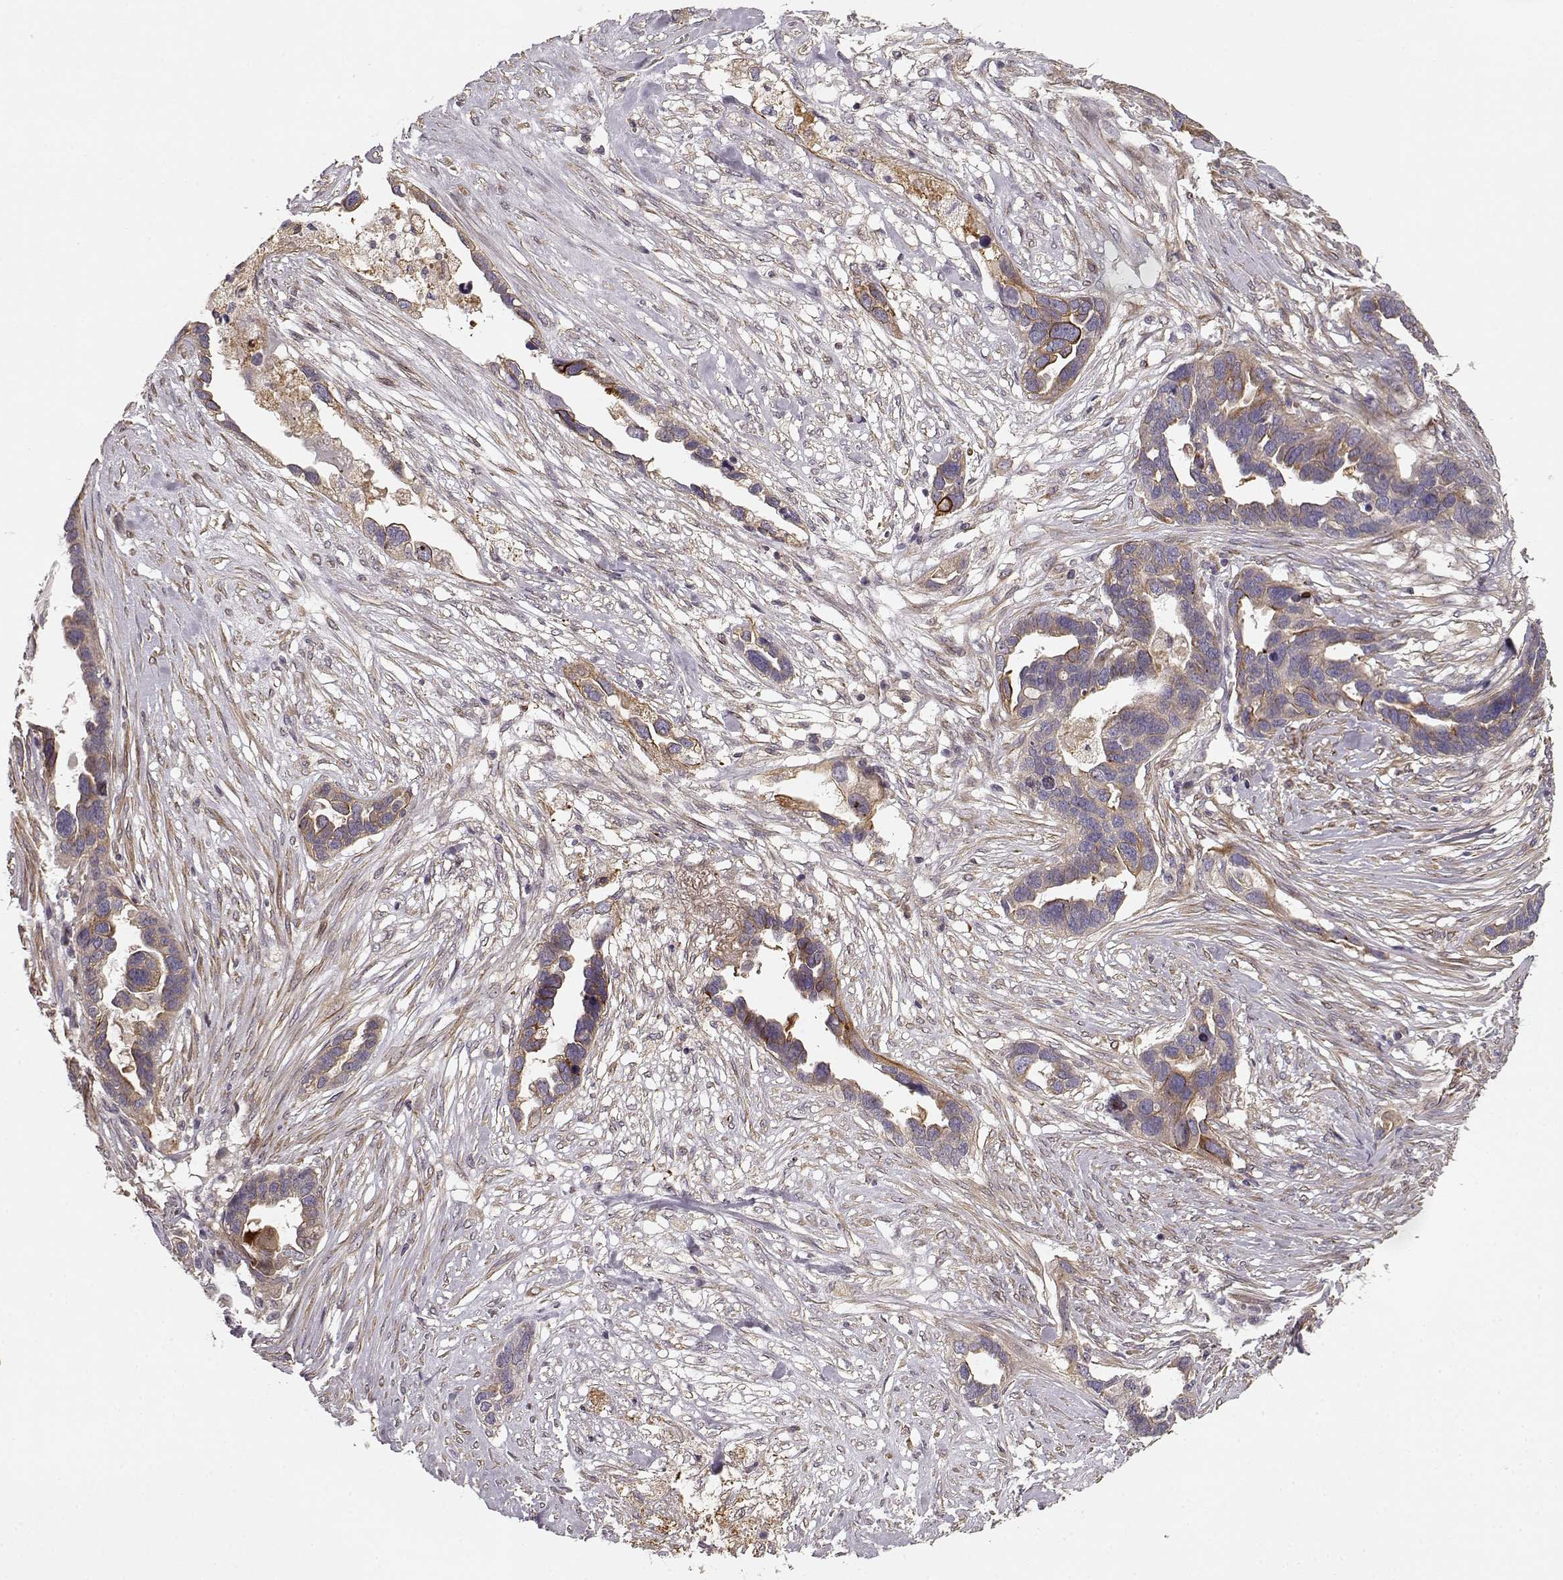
{"staining": {"intensity": "weak", "quantity": ">75%", "location": "cytoplasmic/membranous"}, "tissue": "ovarian cancer", "cell_type": "Tumor cells", "image_type": "cancer", "snomed": [{"axis": "morphology", "description": "Cystadenocarcinoma, serous, NOS"}, {"axis": "topography", "description": "Ovary"}], "caption": "Brown immunohistochemical staining in ovarian serous cystadenocarcinoma exhibits weak cytoplasmic/membranous staining in about >75% of tumor cells.", "gene": "MTR", "patient": {"sex": "female", "age": 54}}